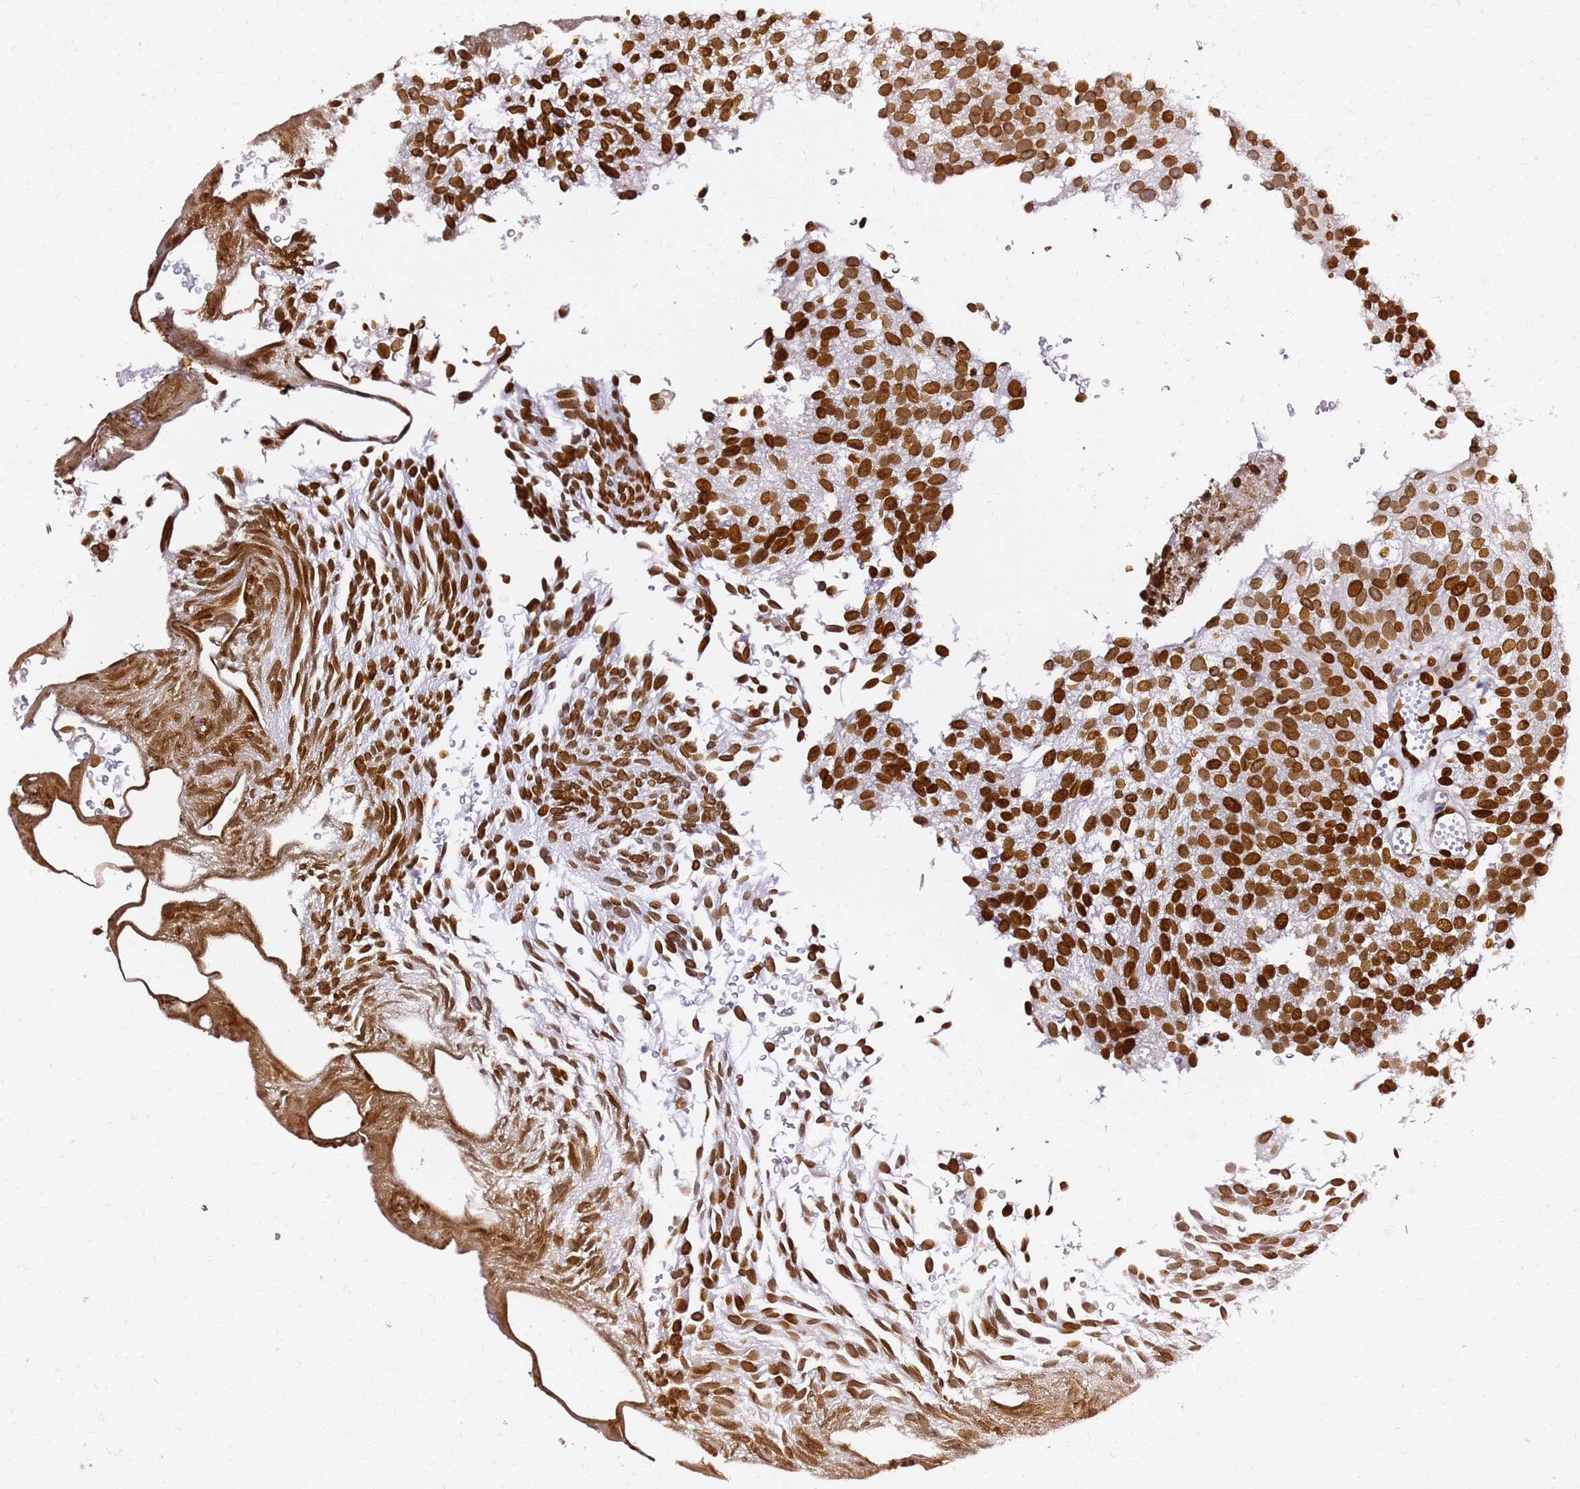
{"staining": {"intensity": "strong", "quantity": ">75%", "location": "cytoplasmic/membranous,nuclear"}, "tissue": "urothelial cancer", "cell_type": "Tumor cells", "image_type": "cancer", "snomed": [{"axis": "morphology", "description": "Urothelial carcinoma, Low grade"}, {"axis": "topography", "description": "Urinary bladder"}], "caption": "Immunohistochemical staining of human urothelial carcinoma (low-grade) displays high levels of strong cytoplasmic/membranous and nuclear protein staining in approximately >75% of tumor cells. Ihc stains the protein in brown and the nuclei are stained blue.", "gene": "C6orf141", "patient": {"sex": "male", "age": 78}}